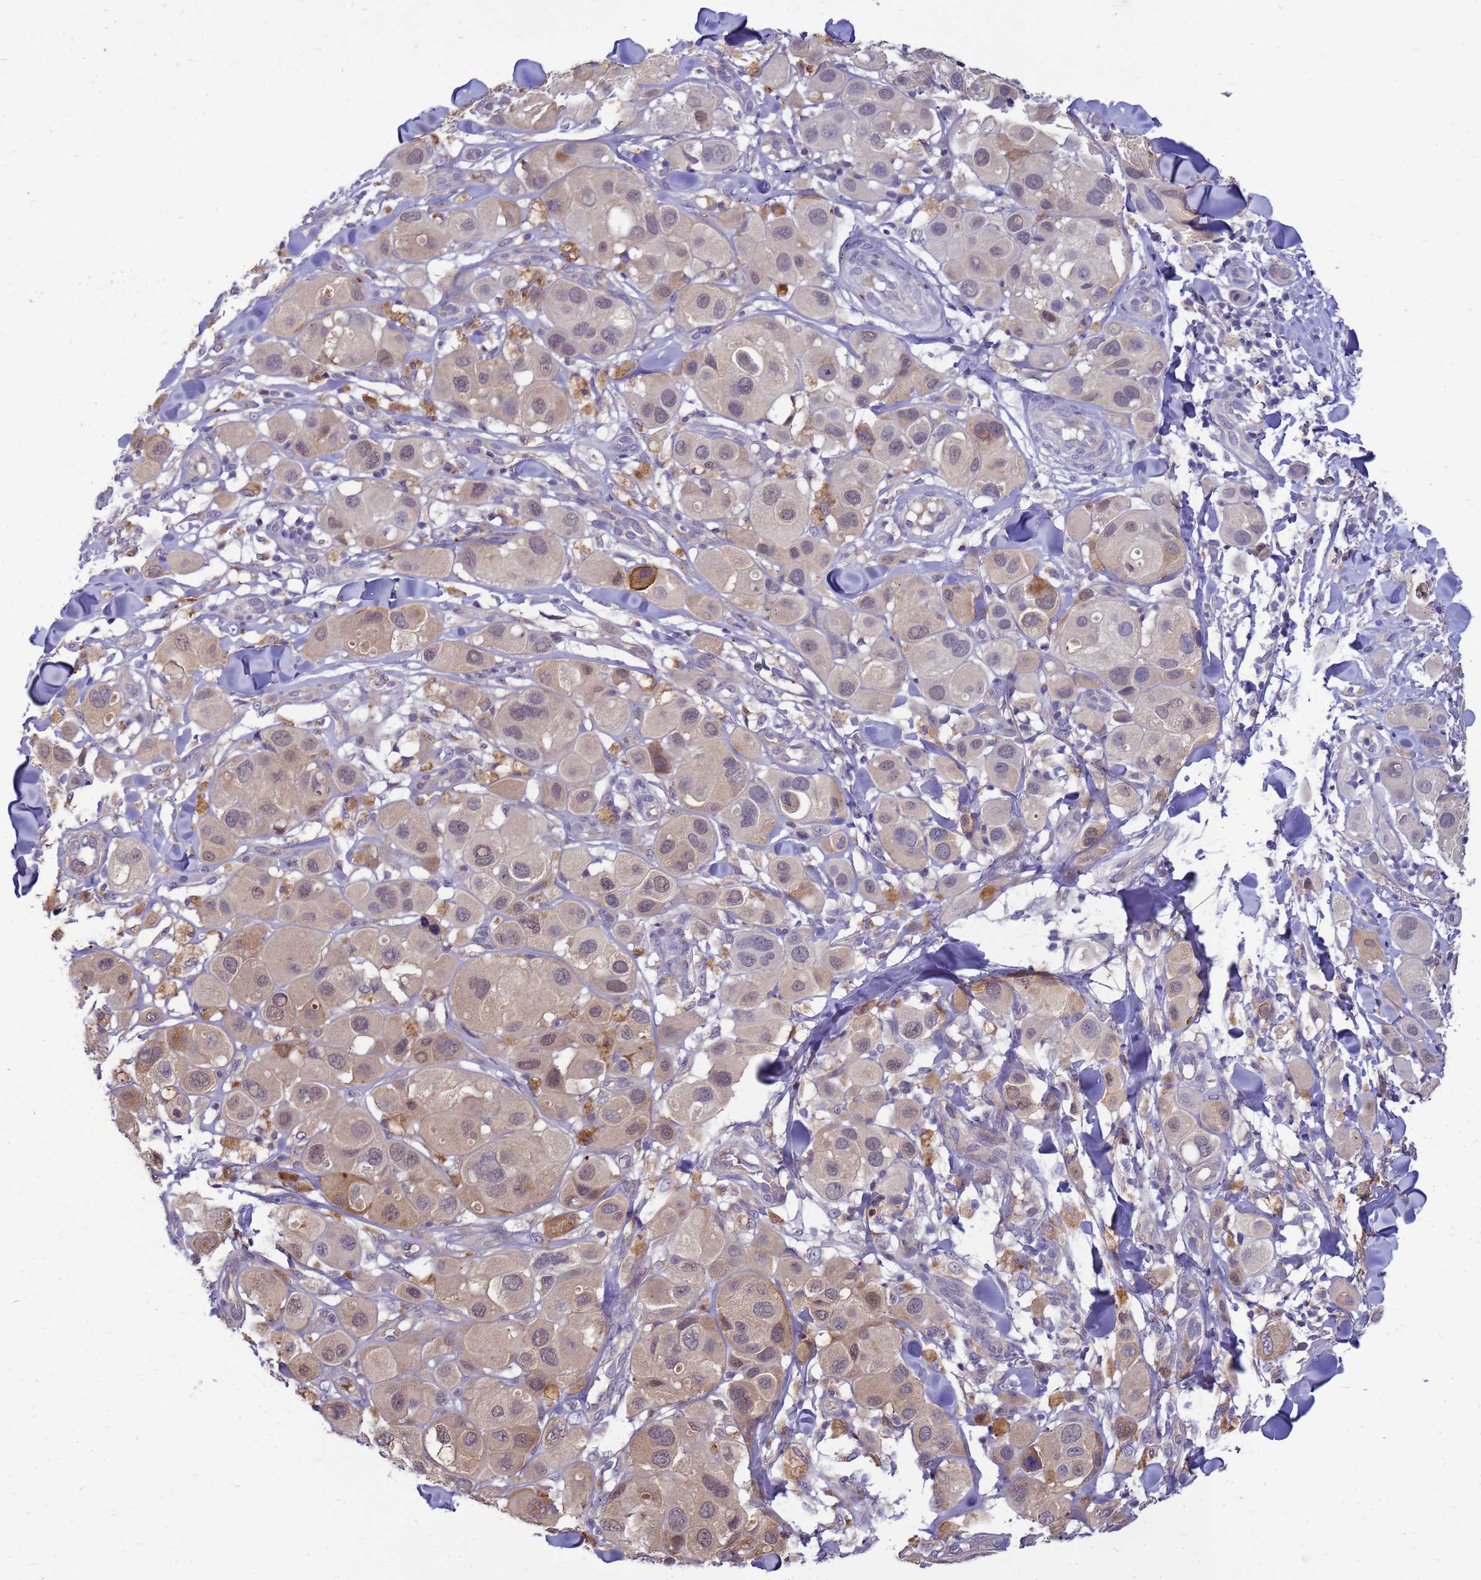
{"staining": {"intensity": "weak", "quantity": ">75%", "location": "cytoplasmic/membranous"}, "tissue": "melanoma", "cell_type": "Tumor cells", "image_type": "cancer", "snomed": [{"axis": "morphology", "description": "Malignant melanoma, Metastatic site"}, {"axis": "topography", "description": "Skin"}], "caption": "Immunohistochemistry (DAB (3,3'-diaminobenzidine)) staining of malignant melanoma (metastatic site) reveals weak cytoplasmic/membranous protein staining in about >75% of tumor cells. (DAB (3,3'-diaminobenzidine) = brown stain, brightfield microscopy at high magnification).", "gene": "ENOPH1", "patient": {"sex": "male", "age": 41}}